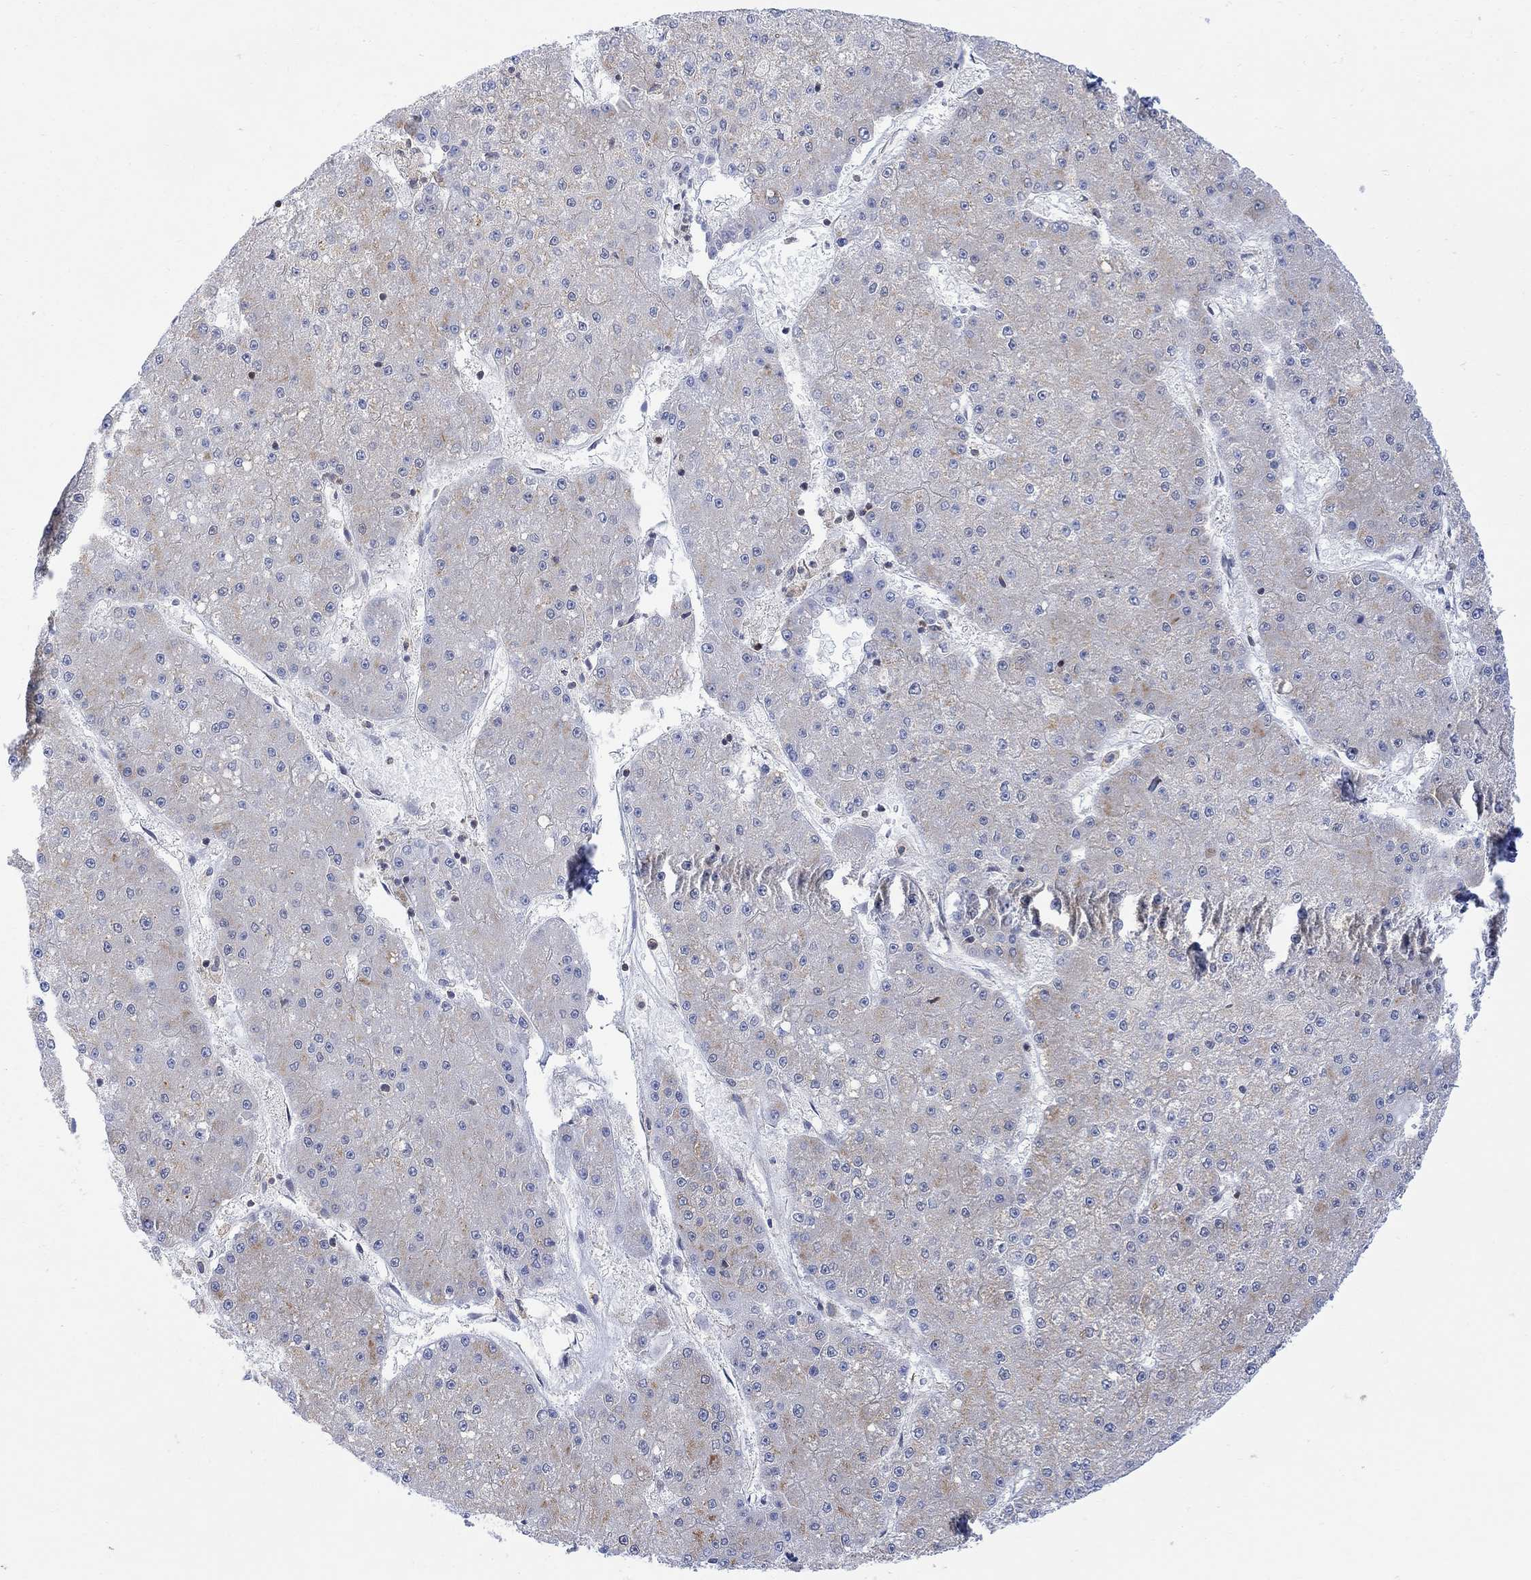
{"staining": {"intensity": "weak", "quantity": "<25%", "location": "cytoplasmic/membranous"}, "tissue": "liver cancer", "cell_type": "Tumor cells", "image_type": "cancer", "snomed": [{"axis": "morphology", "description": "Carcinoma, Hepatocellular, NOS"}, {"axis": "topography", "description": "Liver"}], "caption": "High magnification brightfield microscopy of liver cancer stained with DAB (3,3'-diaminobenzidine) (brown) and counterstained with hematoxylin (blue): tumor cells show no significant staining. Brightfield microscopy of IHC stained with DAB (brown) and hematoxylin (blue), captured at high magnification.", "gene": "GBP5", "patient": {"sex": "male", "age": 73}}